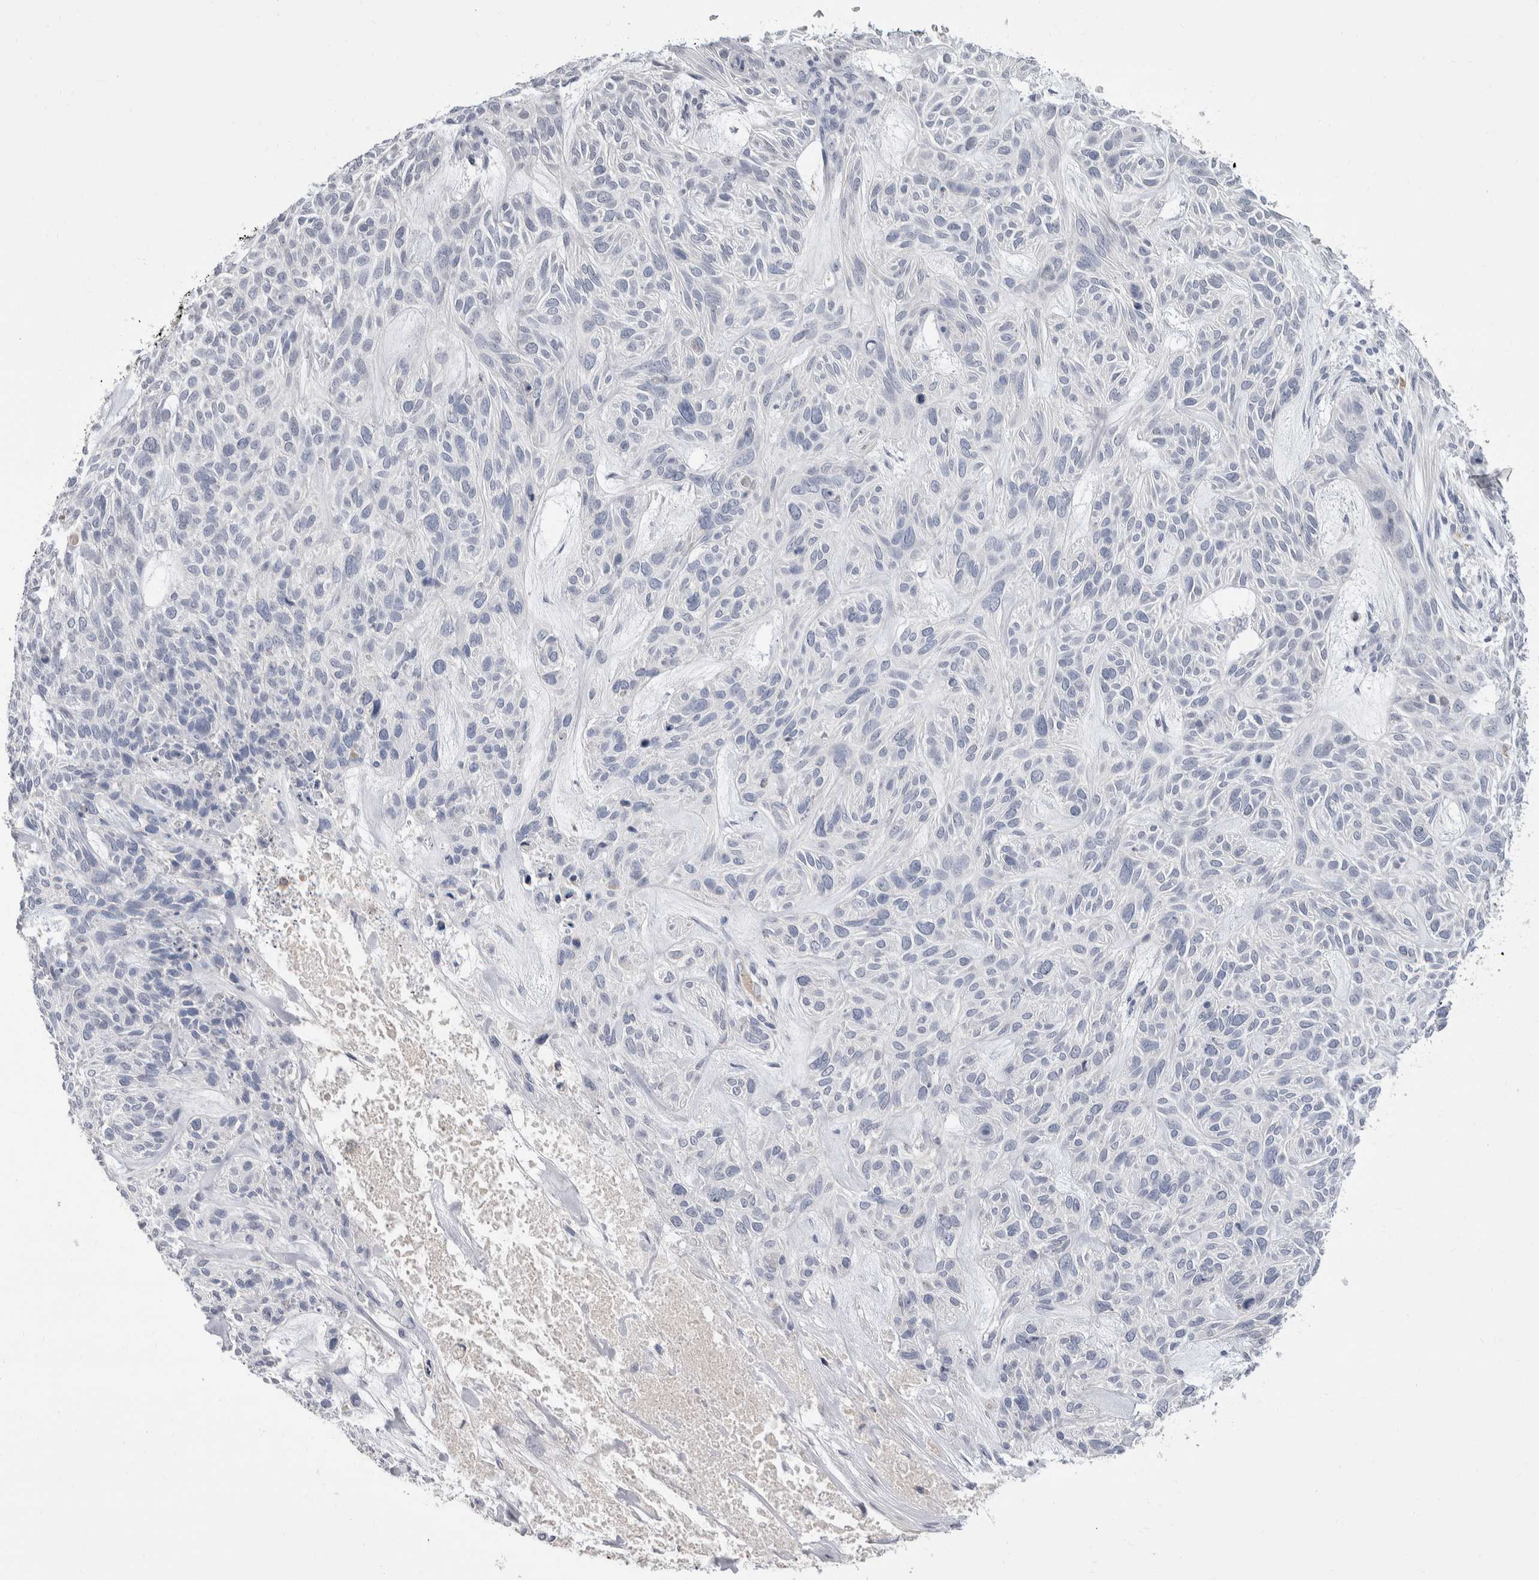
{"staining": {"intensity": "negative", "quantity": "none", "location": "none"}, "tissue": "skin cancer", "cell_type": "Tumor cells", "image_type": "cancer", "snomed": [{"axis": "morphology", "description": "Basal cell carcinoma"}, {"axis": "topography", "description": "Skin"}], "caption": "A high-resolution photomicrograph shows IHC staining of skin basal cell carcinoma, which shows no significant staining in tumor cells.", "gene": "CEP295NL", "patient": {"sex": "male", "age": 55}}